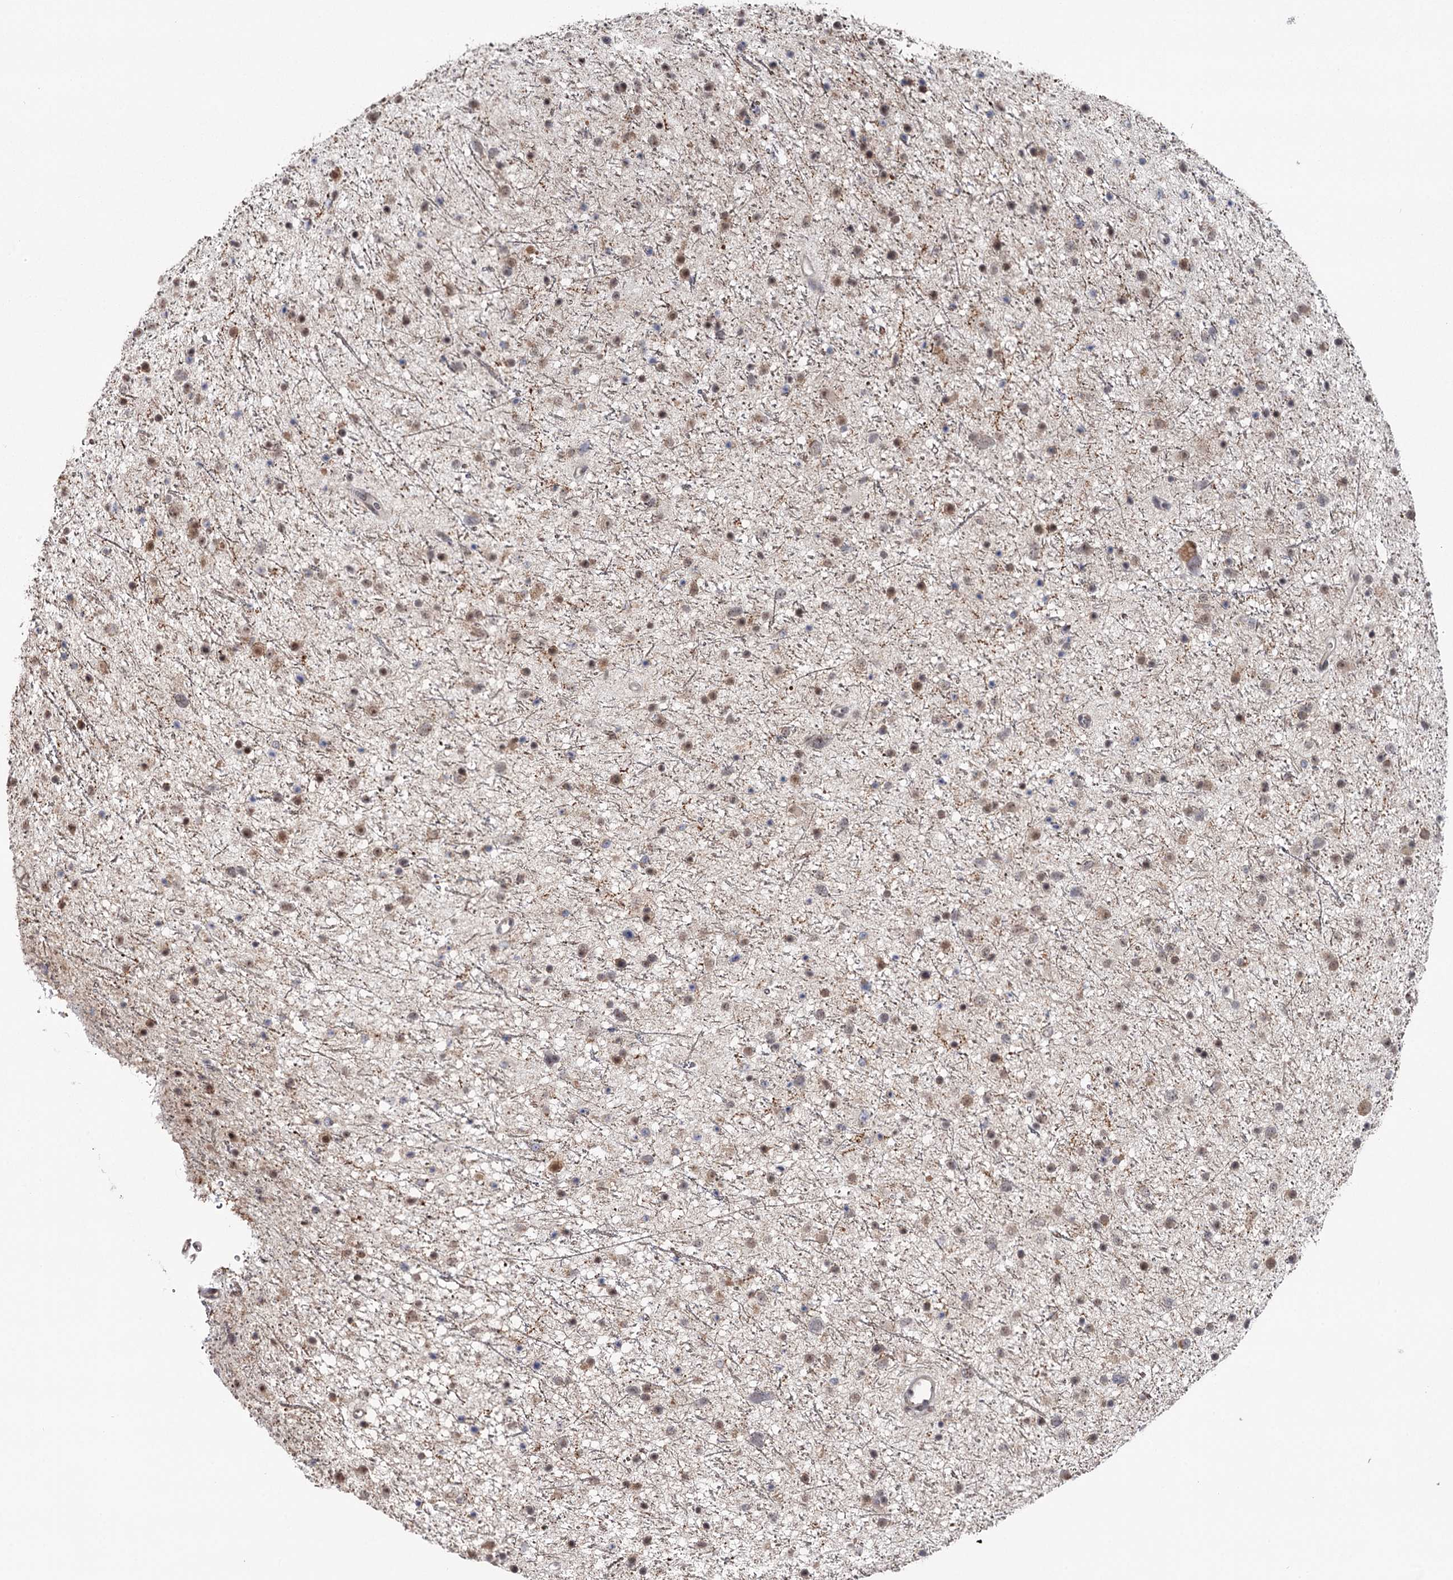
{"staining": {"intensity": "moderate", "quantity": "25%-75%", "location": "cytoplasmic/membranous,nuclear"}, "tissue": "glioma", "cell_type": "Tumor cells", "image_type": "cancer", "snomed": [{"axis": "morphology", "description": "Glioma, malignant, Low grade"}, {"axis": "topography", "description": "Cerebral cortex"}], "caption": "Immunohistochemical staining of human low-grade glioma (malignant) reveals medium levels of moderate cytoplasmic/membranous and nuclear protein positivity in approximately 25%-75% of tumor cells. The staining is performed using DAB brown chromogen to label protein expression. The nuclei are counter-stained blue using hematoxylin.", "gene": "GTSF1", "patient": {"sex": "female", "age": 39}}